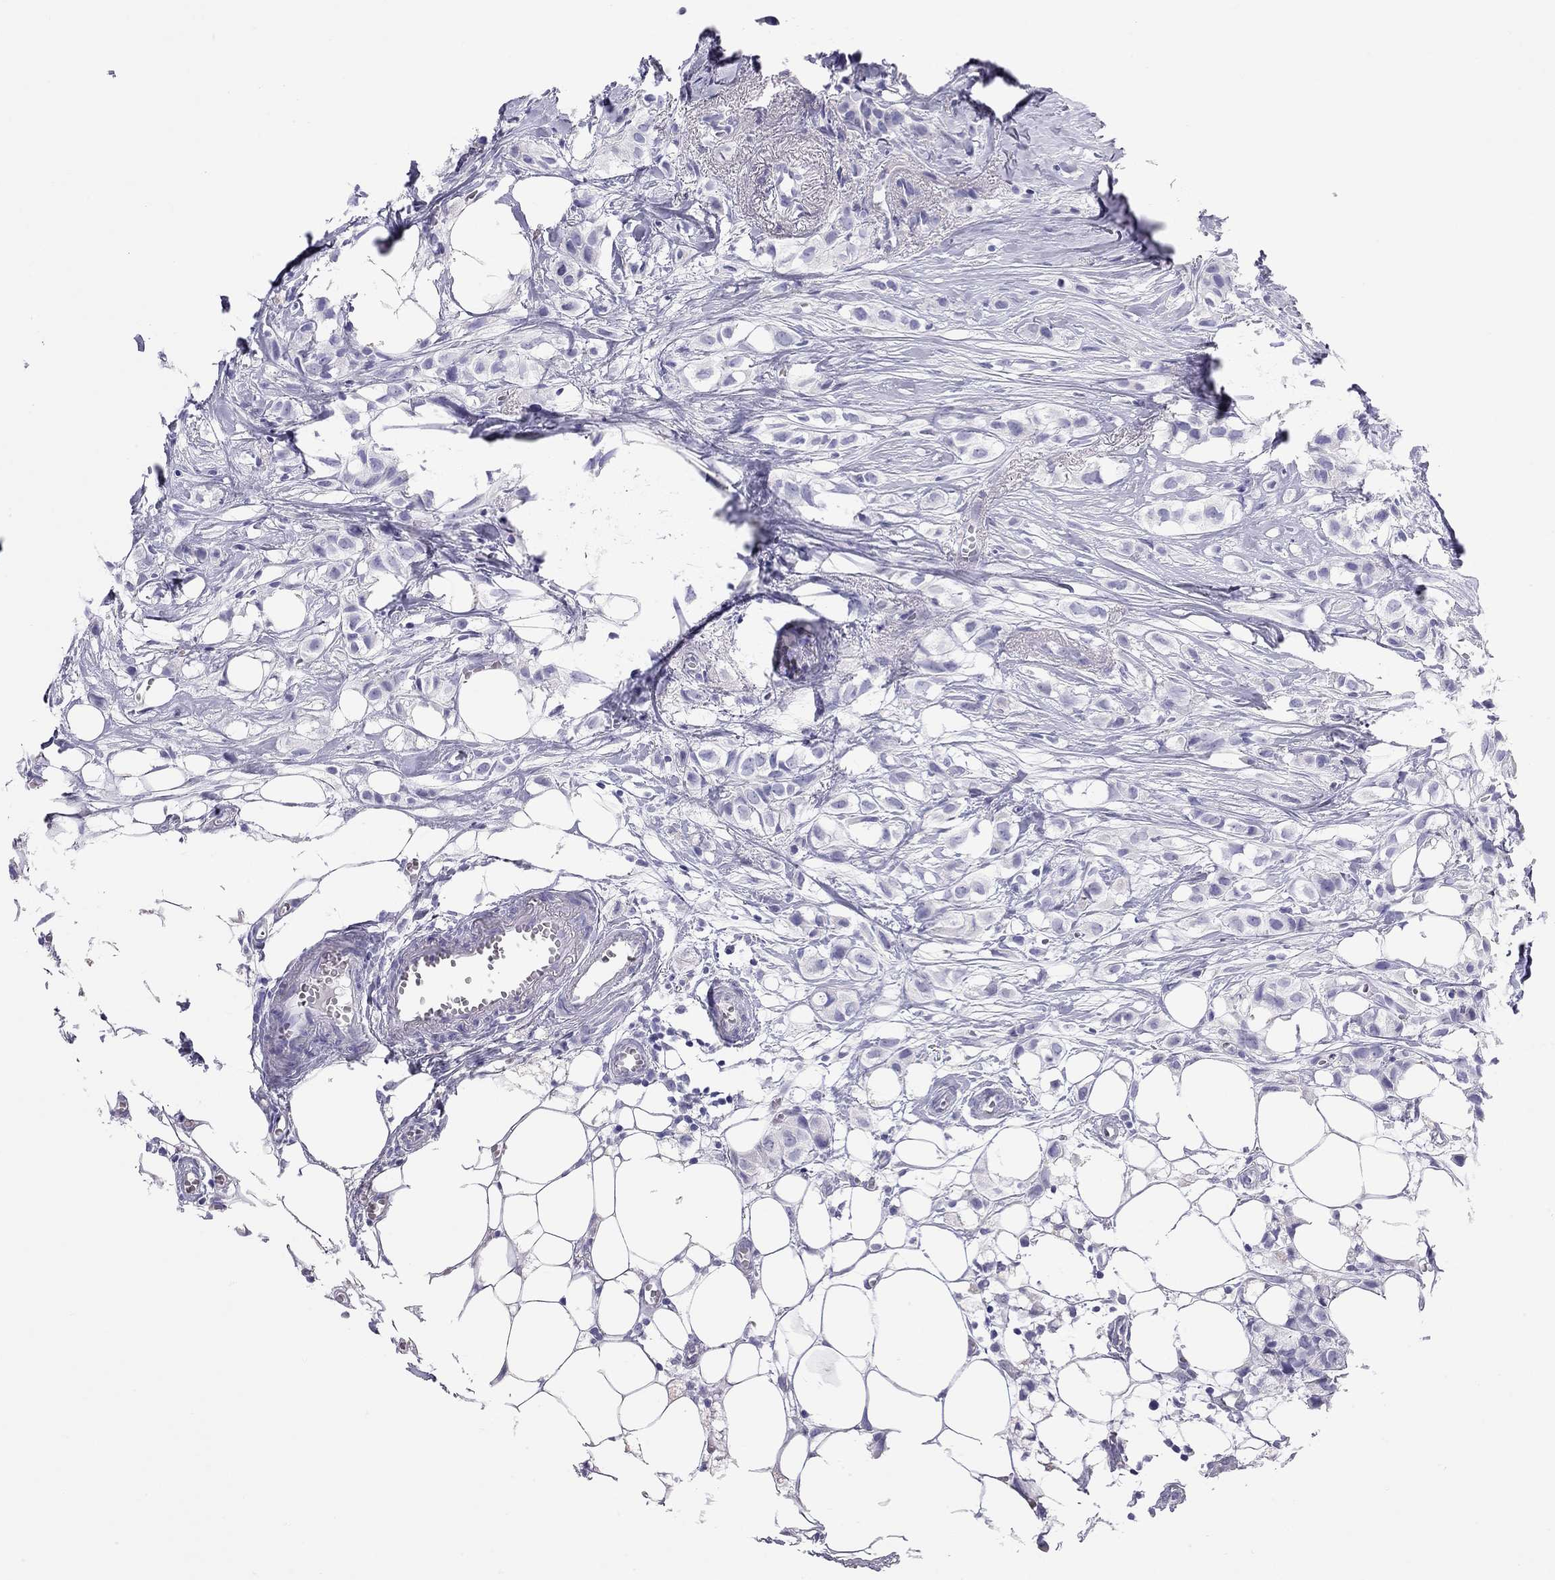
{"staining": {"intensity": "negative", "quantity": "none", "location": "none"}, "tissue": "breast cancer", "cell_type": "Tumor cells", "image_type": "cancer", "snomed": [{"axis": "morphology", "description": "Duct carcinoma"}, {"axis": "topography", "description": "Breast"}], "caption": "Breast intraductal carcinoma was stained to show a protein in brown. There is no significant staining in tumor cells. (Stains: DAB IHC with hematoxylin counter stain, Microscopy: brightfield microscopy at high magnification).", "gene": "FSCN3", "patient": {"sex": "female", "age": 85}}